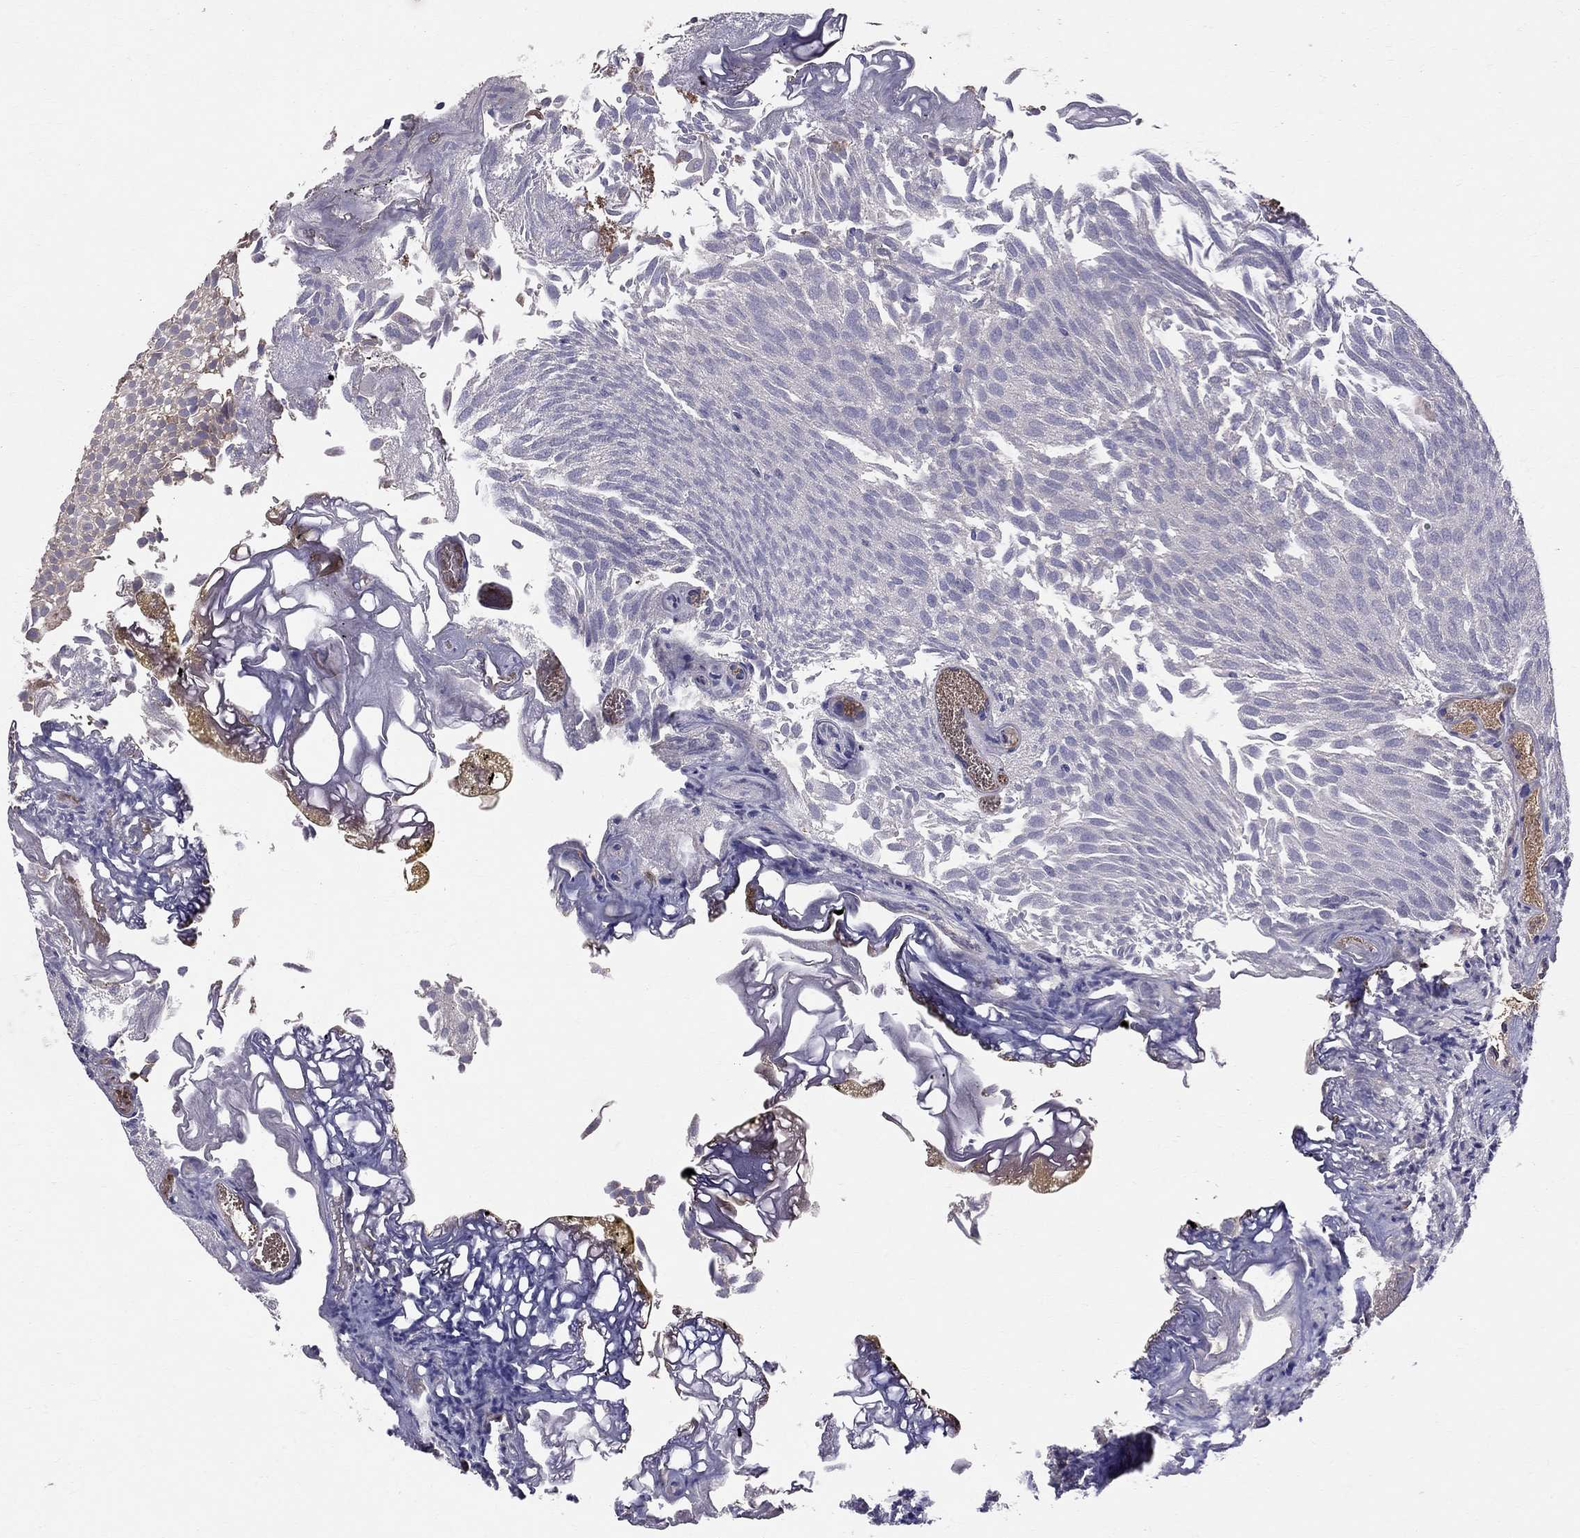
{"staining": {"intensity": "moderate", "quantity": "<25%", "location": "cytoplasmic/membranous"}, "tissue": "urothelial cancer", "cell_type": "Tumor cells", "image_type": "cancer", "snomed": [{"axis": "morphology", "description": "Urothelial carcinoma, Low grade"}, {"axis": "topography", "description": "Urinary bladder"}], "caption": "Human urothelial cancer stained for a protein (brown) shows moderate cytoplasmic/membranous positive positivity in approximately <25% of tumor cells.", "gene": "PIK3CG", "patient": {"sex": "male", "age": 52}}